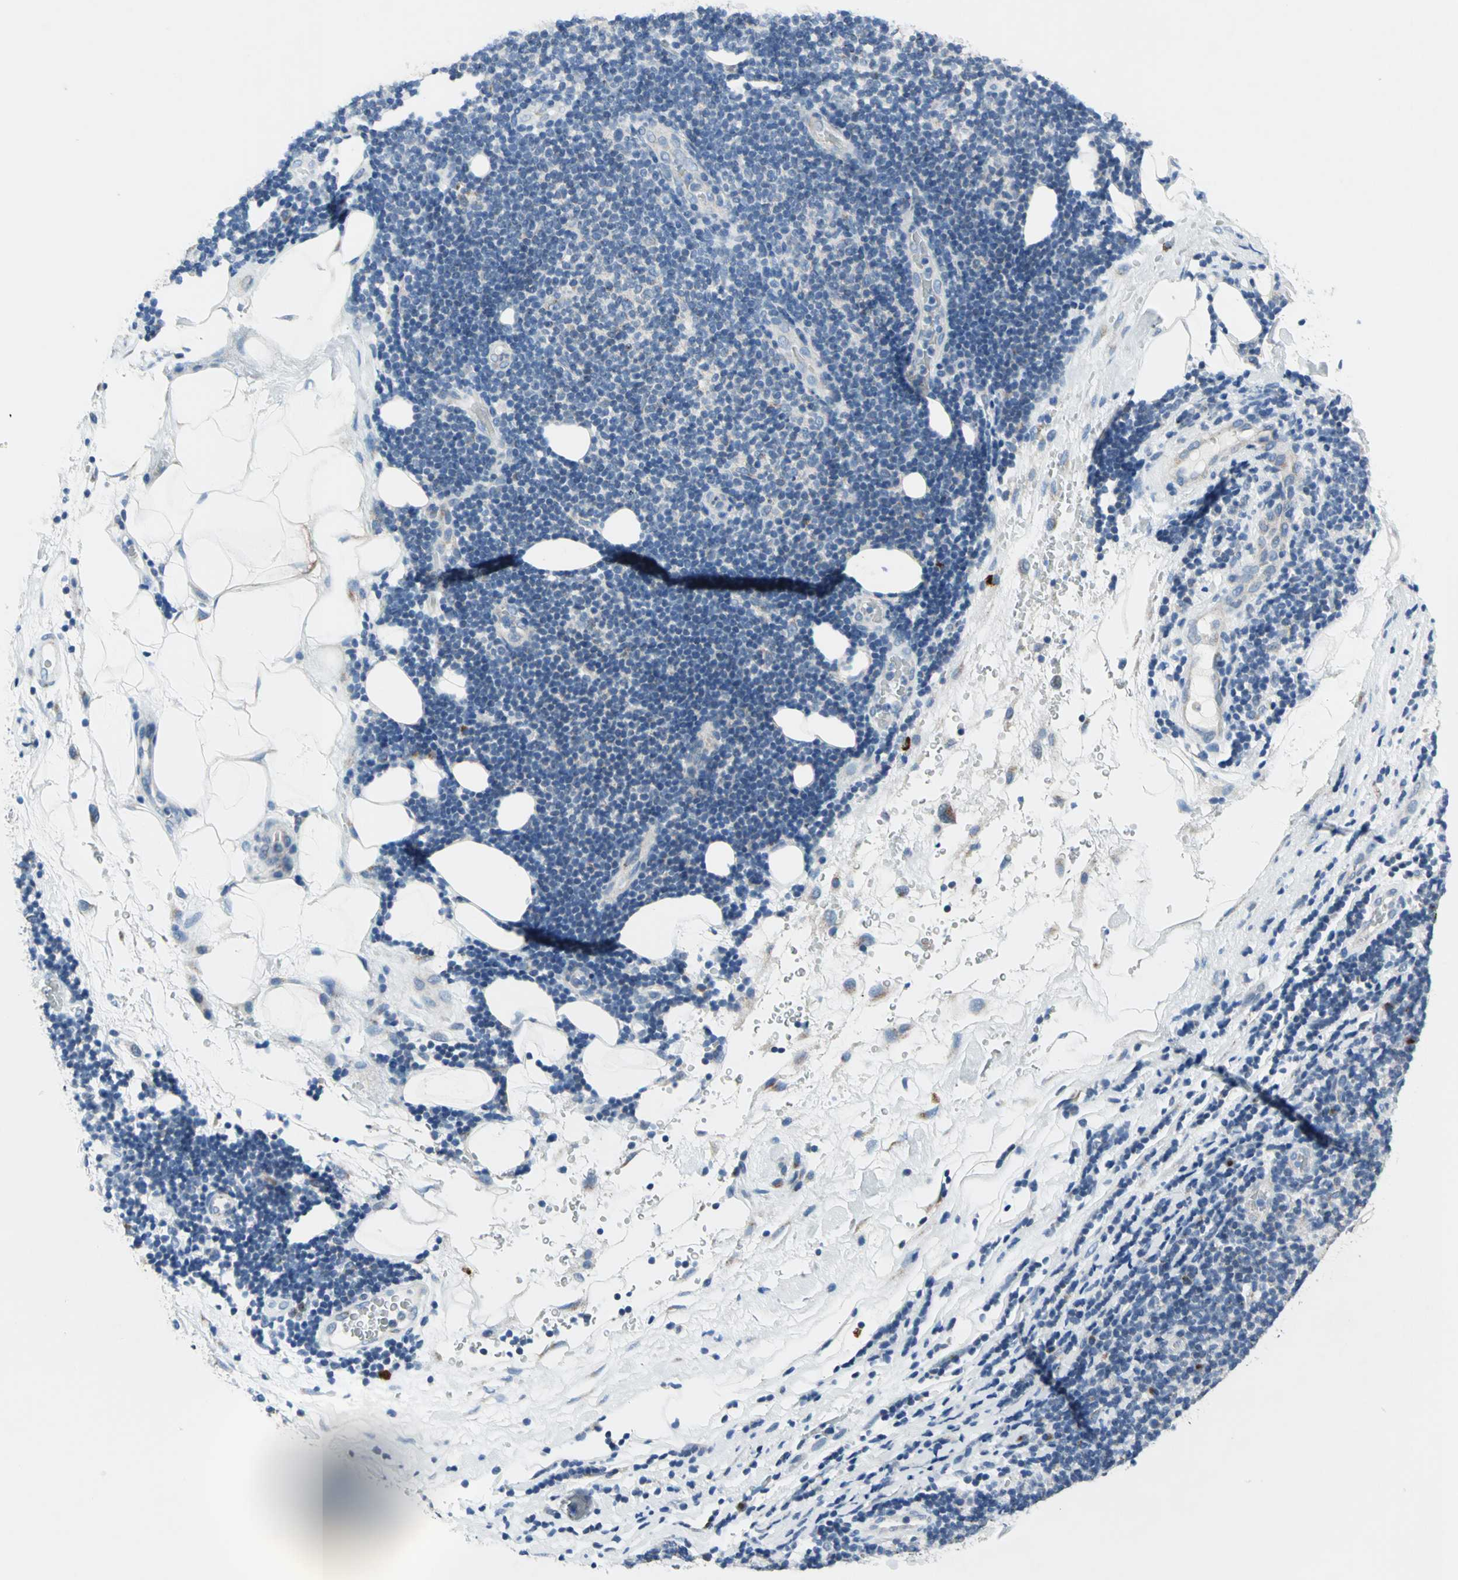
{"staining": {"intensity": "moderate", "quantity": "<25%", "location": "cytoplasmic/membranous"}, "tissue": "lymphoma", "cell_type": "Tumor cells", "image_type": "cancer", "snomed": [{"axis": "morphology", "description": "Malignant lymphoma, non-Hodgkin's type, Low grade"}, {"axis": "topography", "description": "Lymph node"}], "caption": "Protein staining shows moderate cytoplasmic/membranous positivity in about <25% of tumor cells in low-grade malignant lymphoma, non-Hodgkin's type.", "gene": "GPR3", "patient": {"sex": "male", "age": 83}}